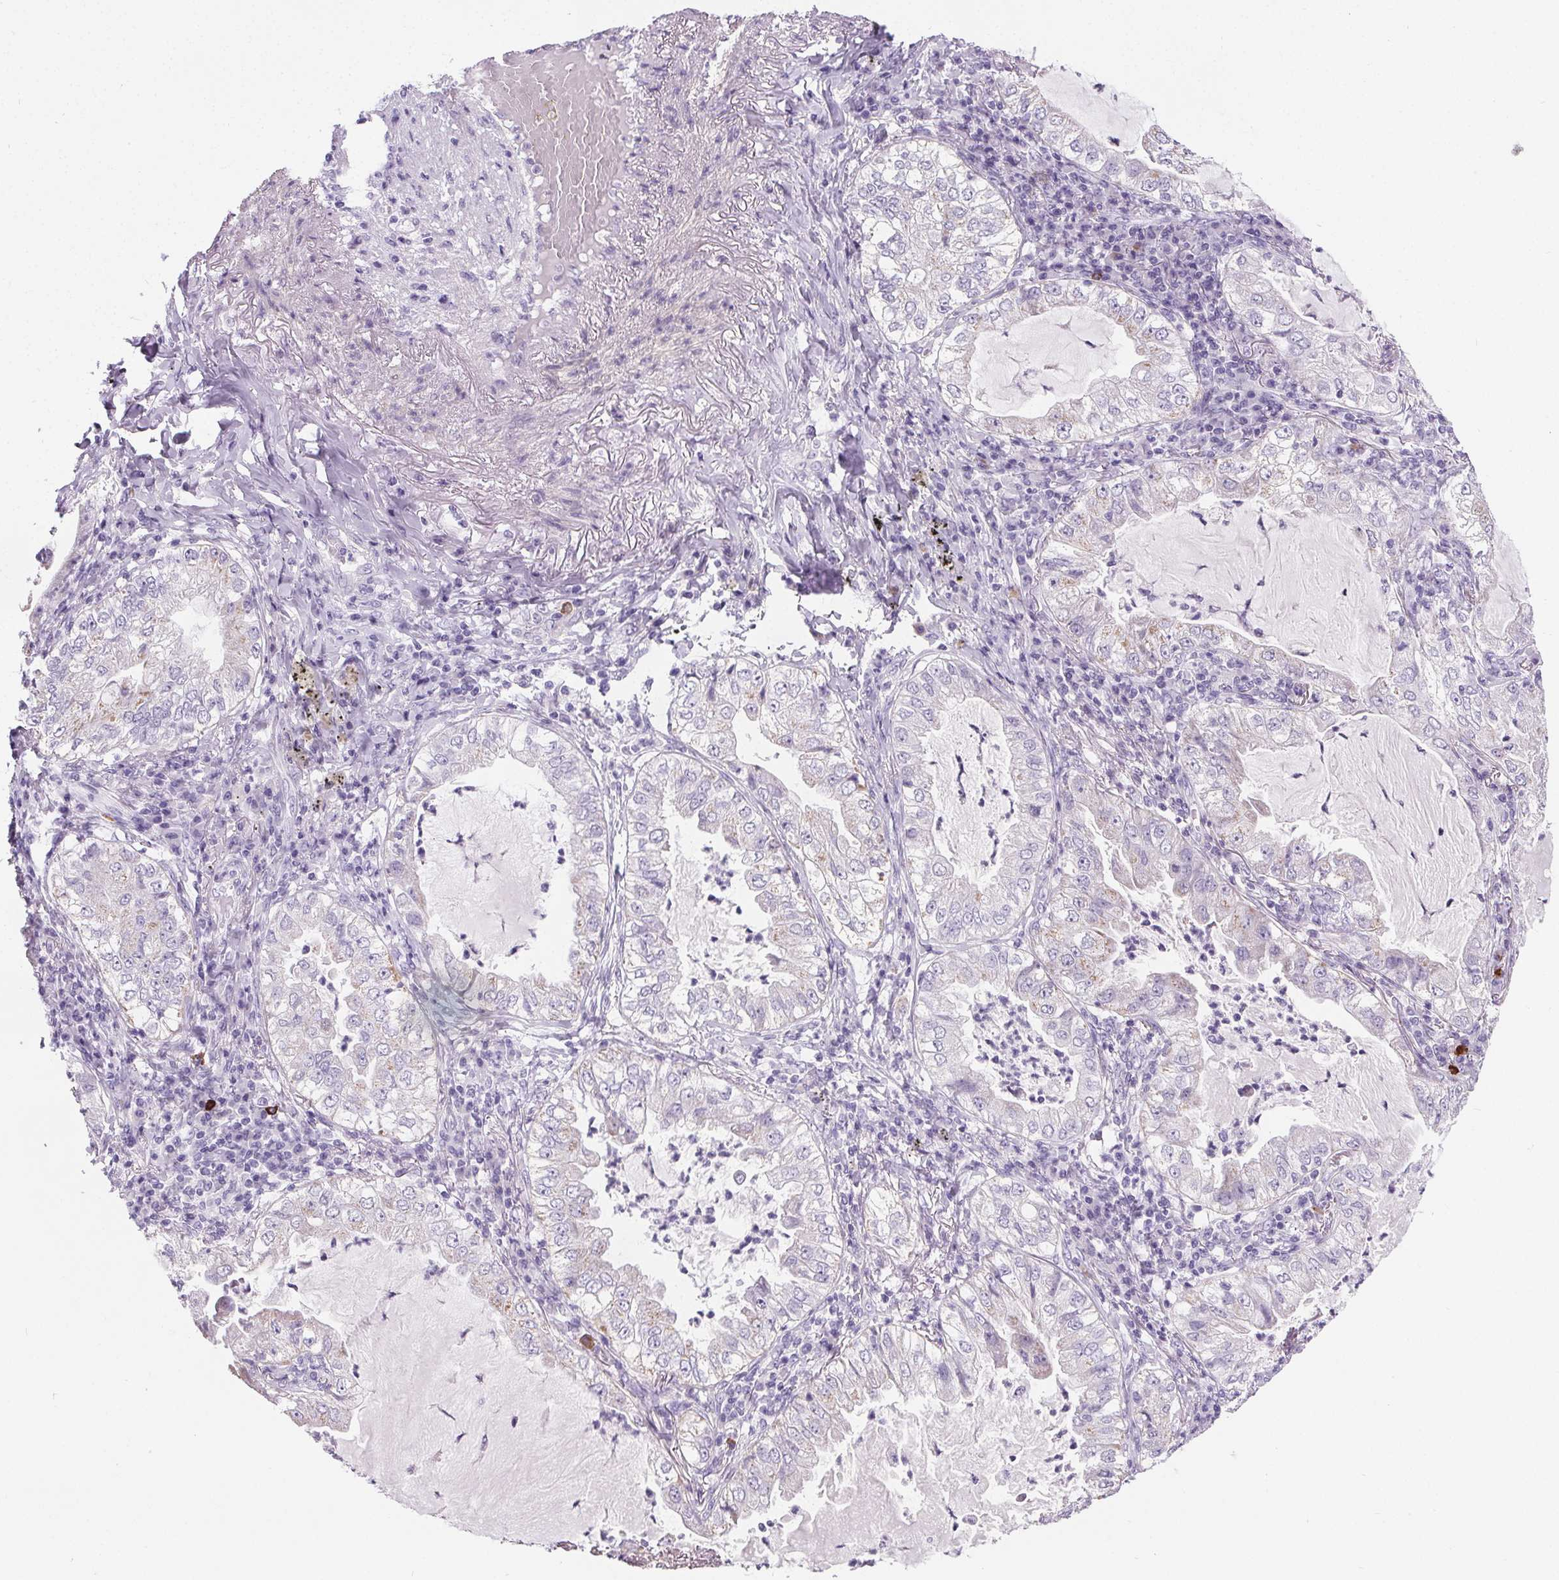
{"staining": {"intensity": "negative", "quantity": "none", "location": "none"}, "tissue": "lung cancer", "cell_type": "Tumor cells", "image_type": "cancer", "snomed": [{"axis": "morphology", "description": "Adenocarcinoma, NOS"}, {"axis": "topography", "description": "Lung"}], "caption": "DAB immunohistochemical staining of lung adenocarcinoma demonstrates no significant staining in tumor cells.", "gene": "ELAVL2", "patient": {"sex": "female", "age": 73}}